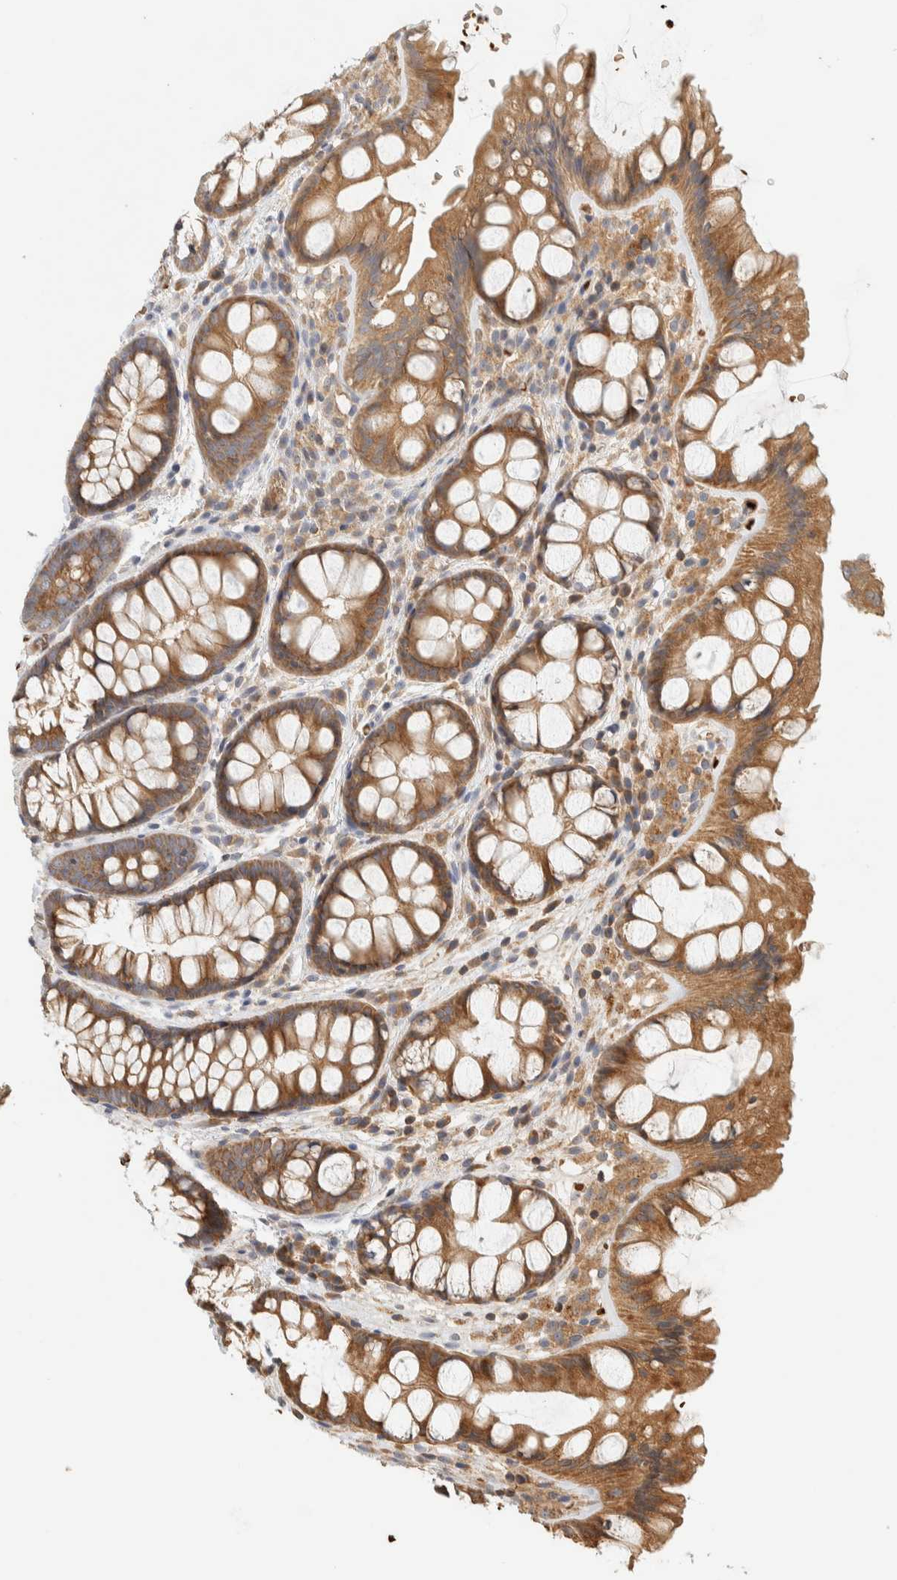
{"staining": {"intensity": "moderate", "quantity": ">75%", "location": "cytoplasmic/membranous"}, "tissue": "colon", "cell_type": "Endothelial cells", "image_type": "normal", "snomed": [{"axis": "morphology", "description": "Normal tissue, NOS"}, {"axis": "topography", "description": "Colon"}], "caption": "IHC photomicrograph of normal colon stained for a protein (brown), which displays medium levels of moderate cytoplasmic/membranous staining in approximately >75% of endothelial cells.", "gene": "TTI2", "patient": {"sex": "male", "age": 47}}